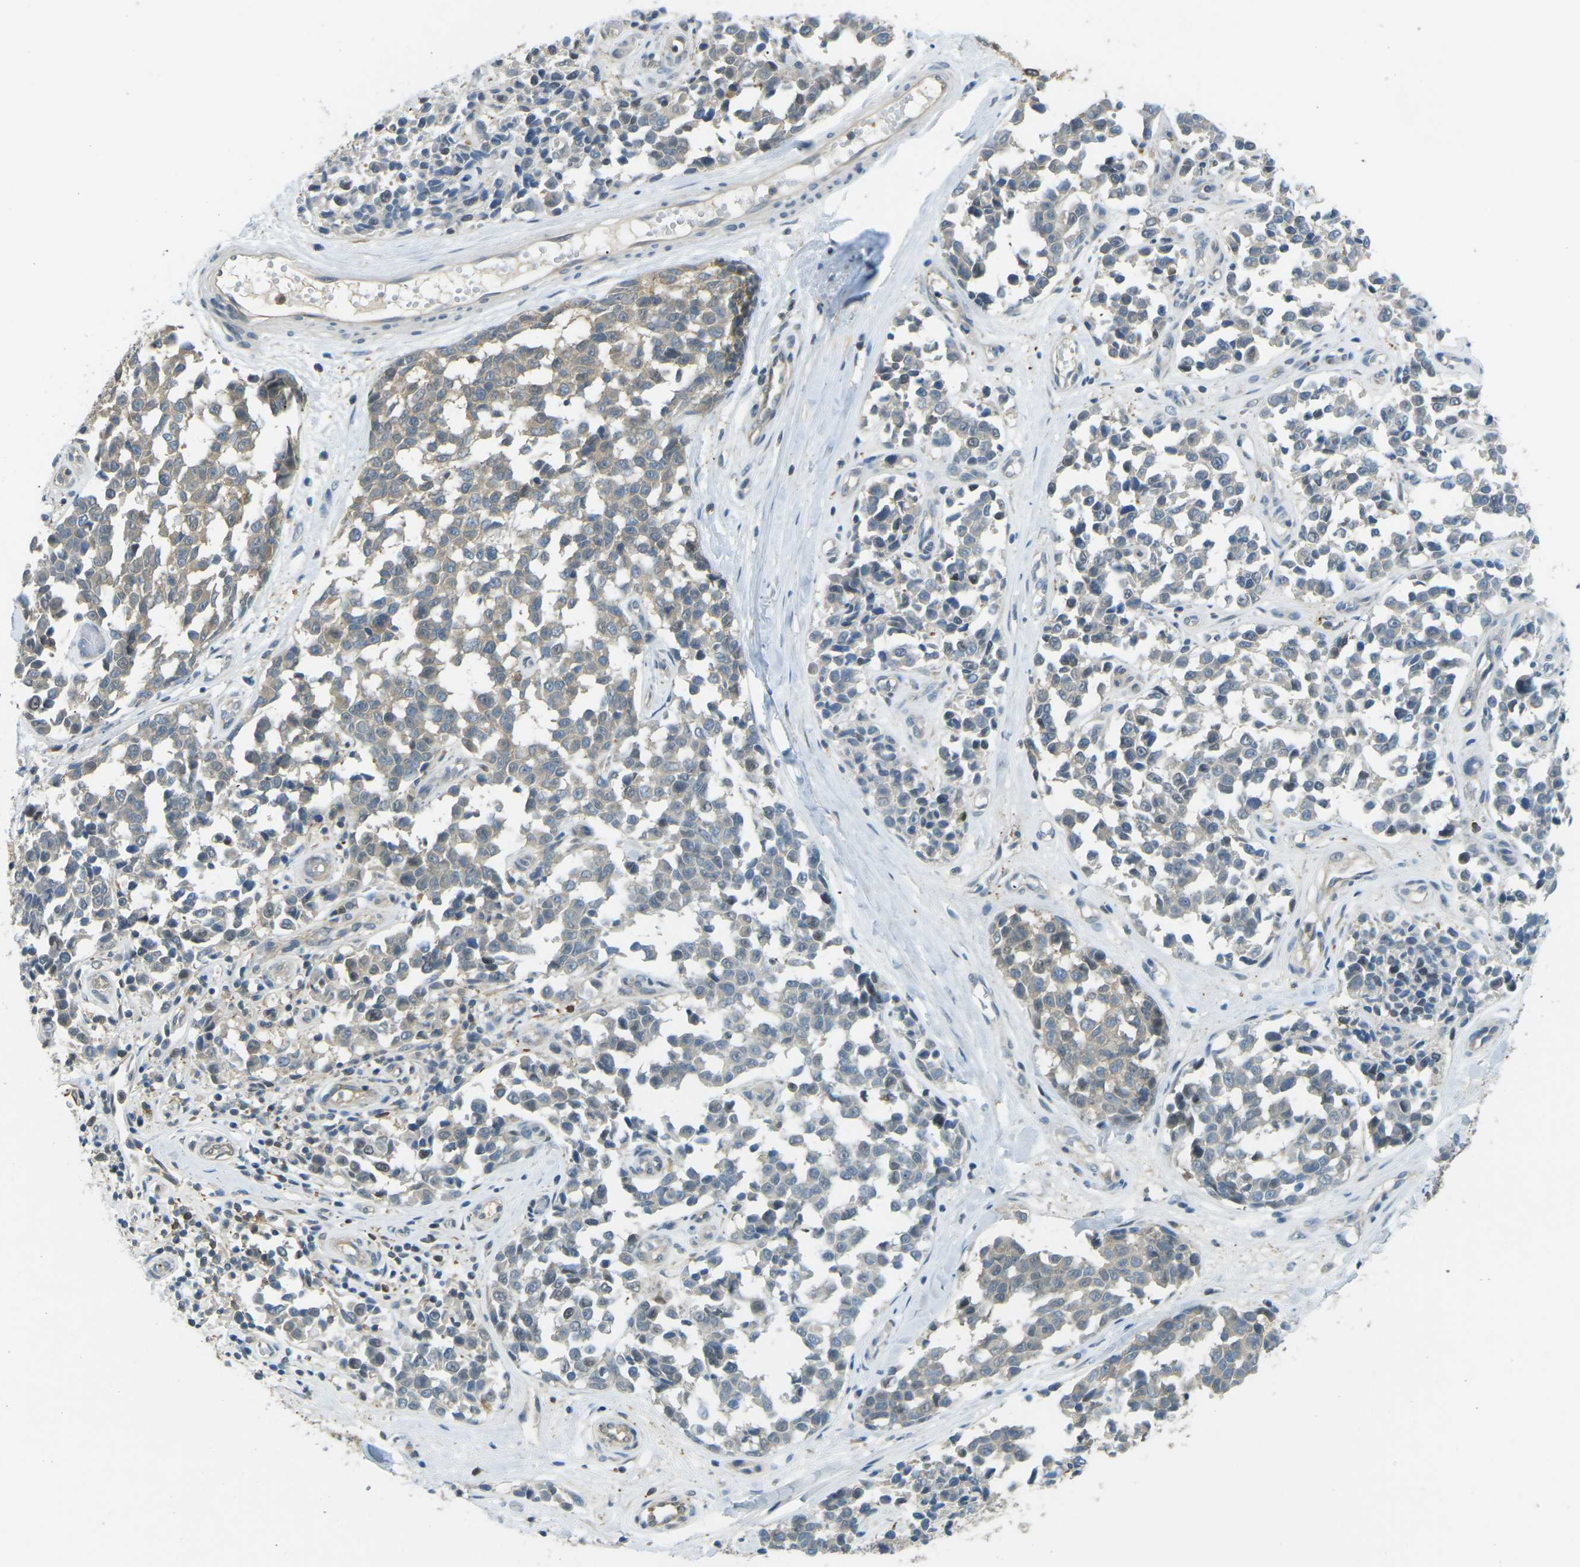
{"staining": {"intensity": "weak", "quantity": ">75%", "location": "cytoplasmic/membranous"}, "tissue": "melanoma", "cell_type": "Tumor cells", "image_type": "cancer", "snomed": [{"axis": "morphology", "description": "Malignant melanoma, NOS"}, {"axis": "topography", "description": "Skin"}], "caption": "The immunohistochemical stain labels weak cytoplasmic/membranous positivity in tumor cells of melanoma tissue.", "gene": "PIEZO2", "patient": {"sex": "female", "age": 64}}